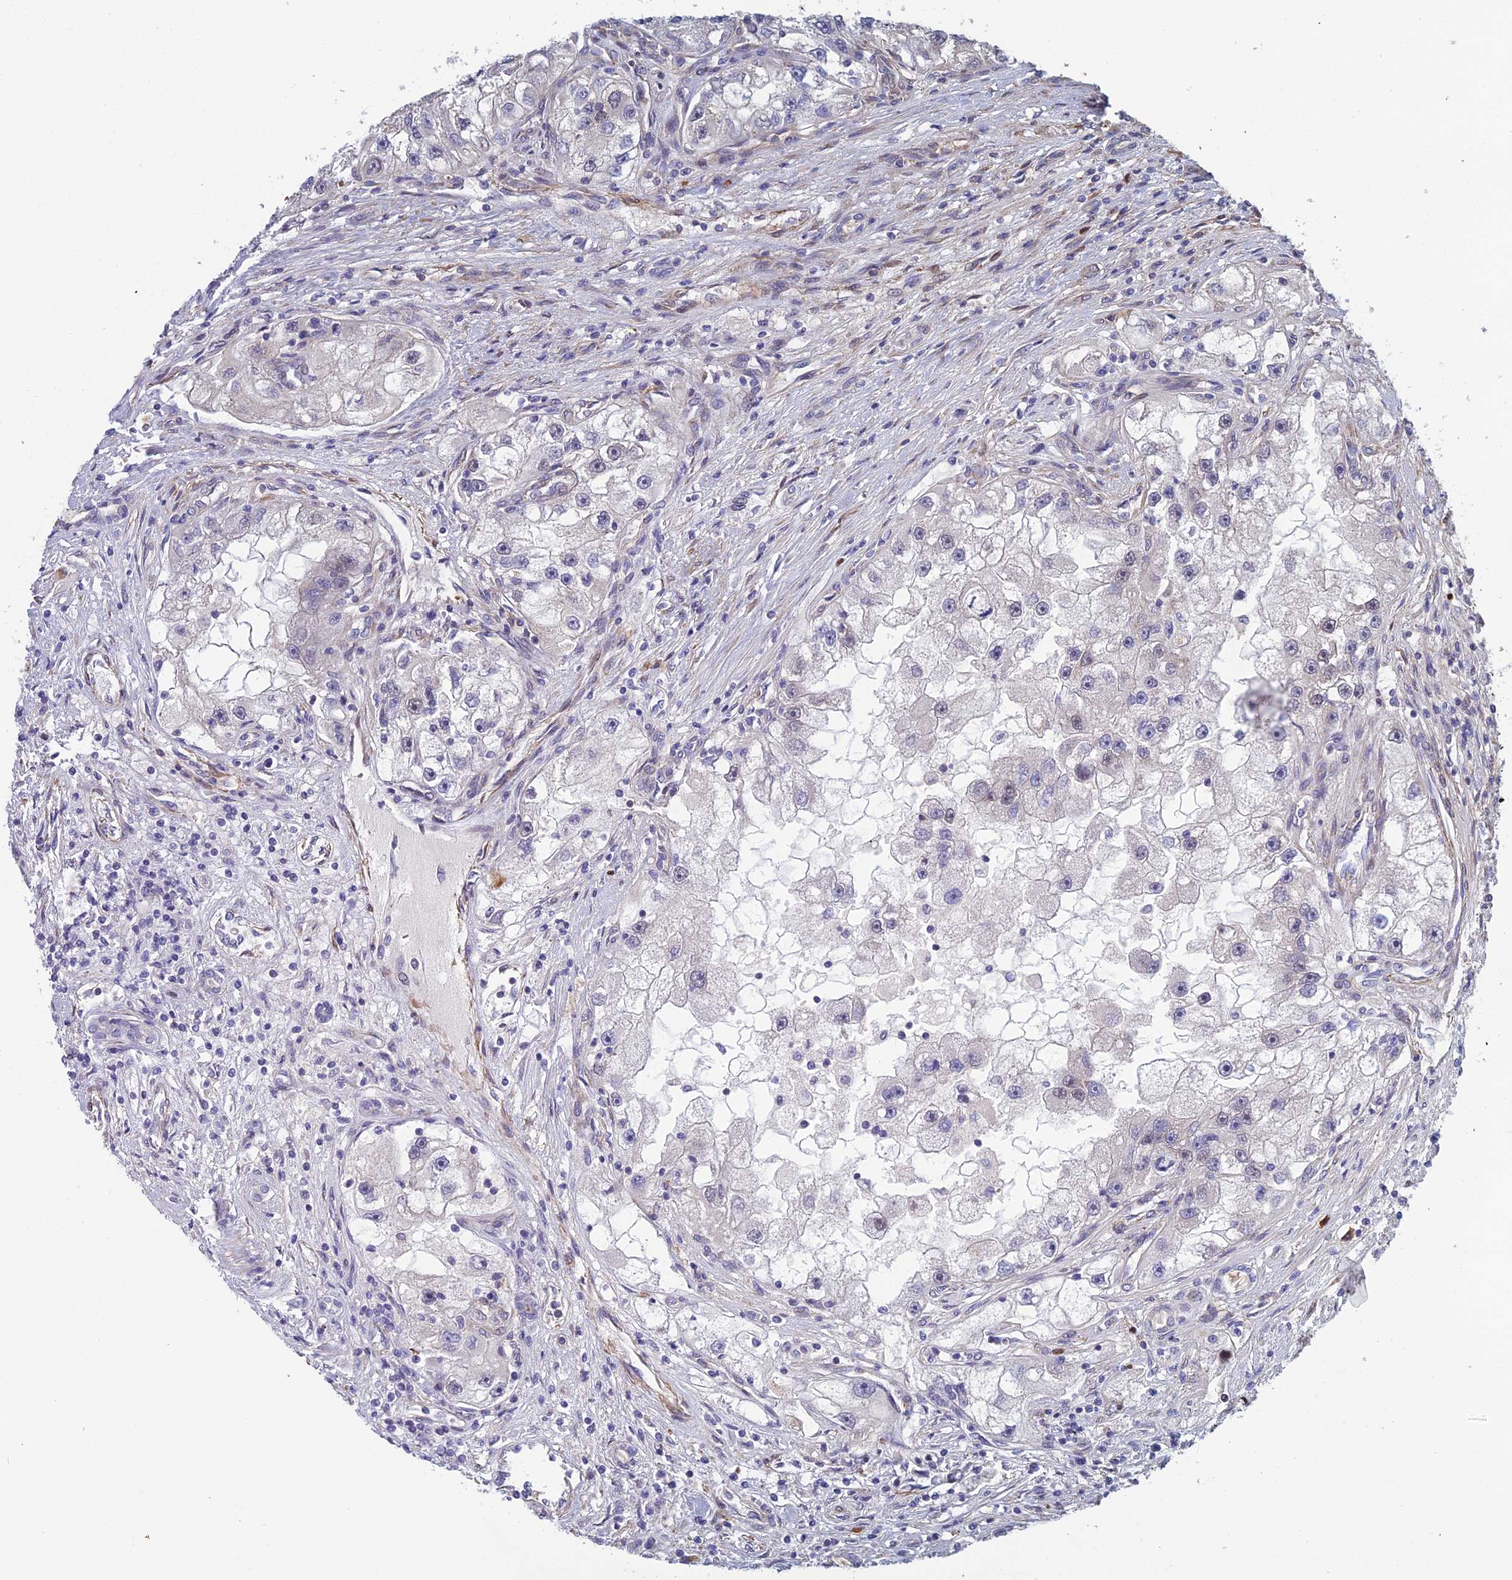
{"staining": {"intensity": "negative", "quantity": "none", "location": "none"}, "tissue": "renal cancer", "cell_type": "Tumor cells", "image_type": "cancer", "snomed": [{"axis": "morphology", "description": "Adenocarcinoma, NOS"}, {"axis": "topography", "description": "Kidney"}], "caption": "Histopathology image shows no significant protein staining in tumor cells of renal adenocarcinoma.", "gene": "CCDC183", "patient": {"sex": "male", "age": 63}}